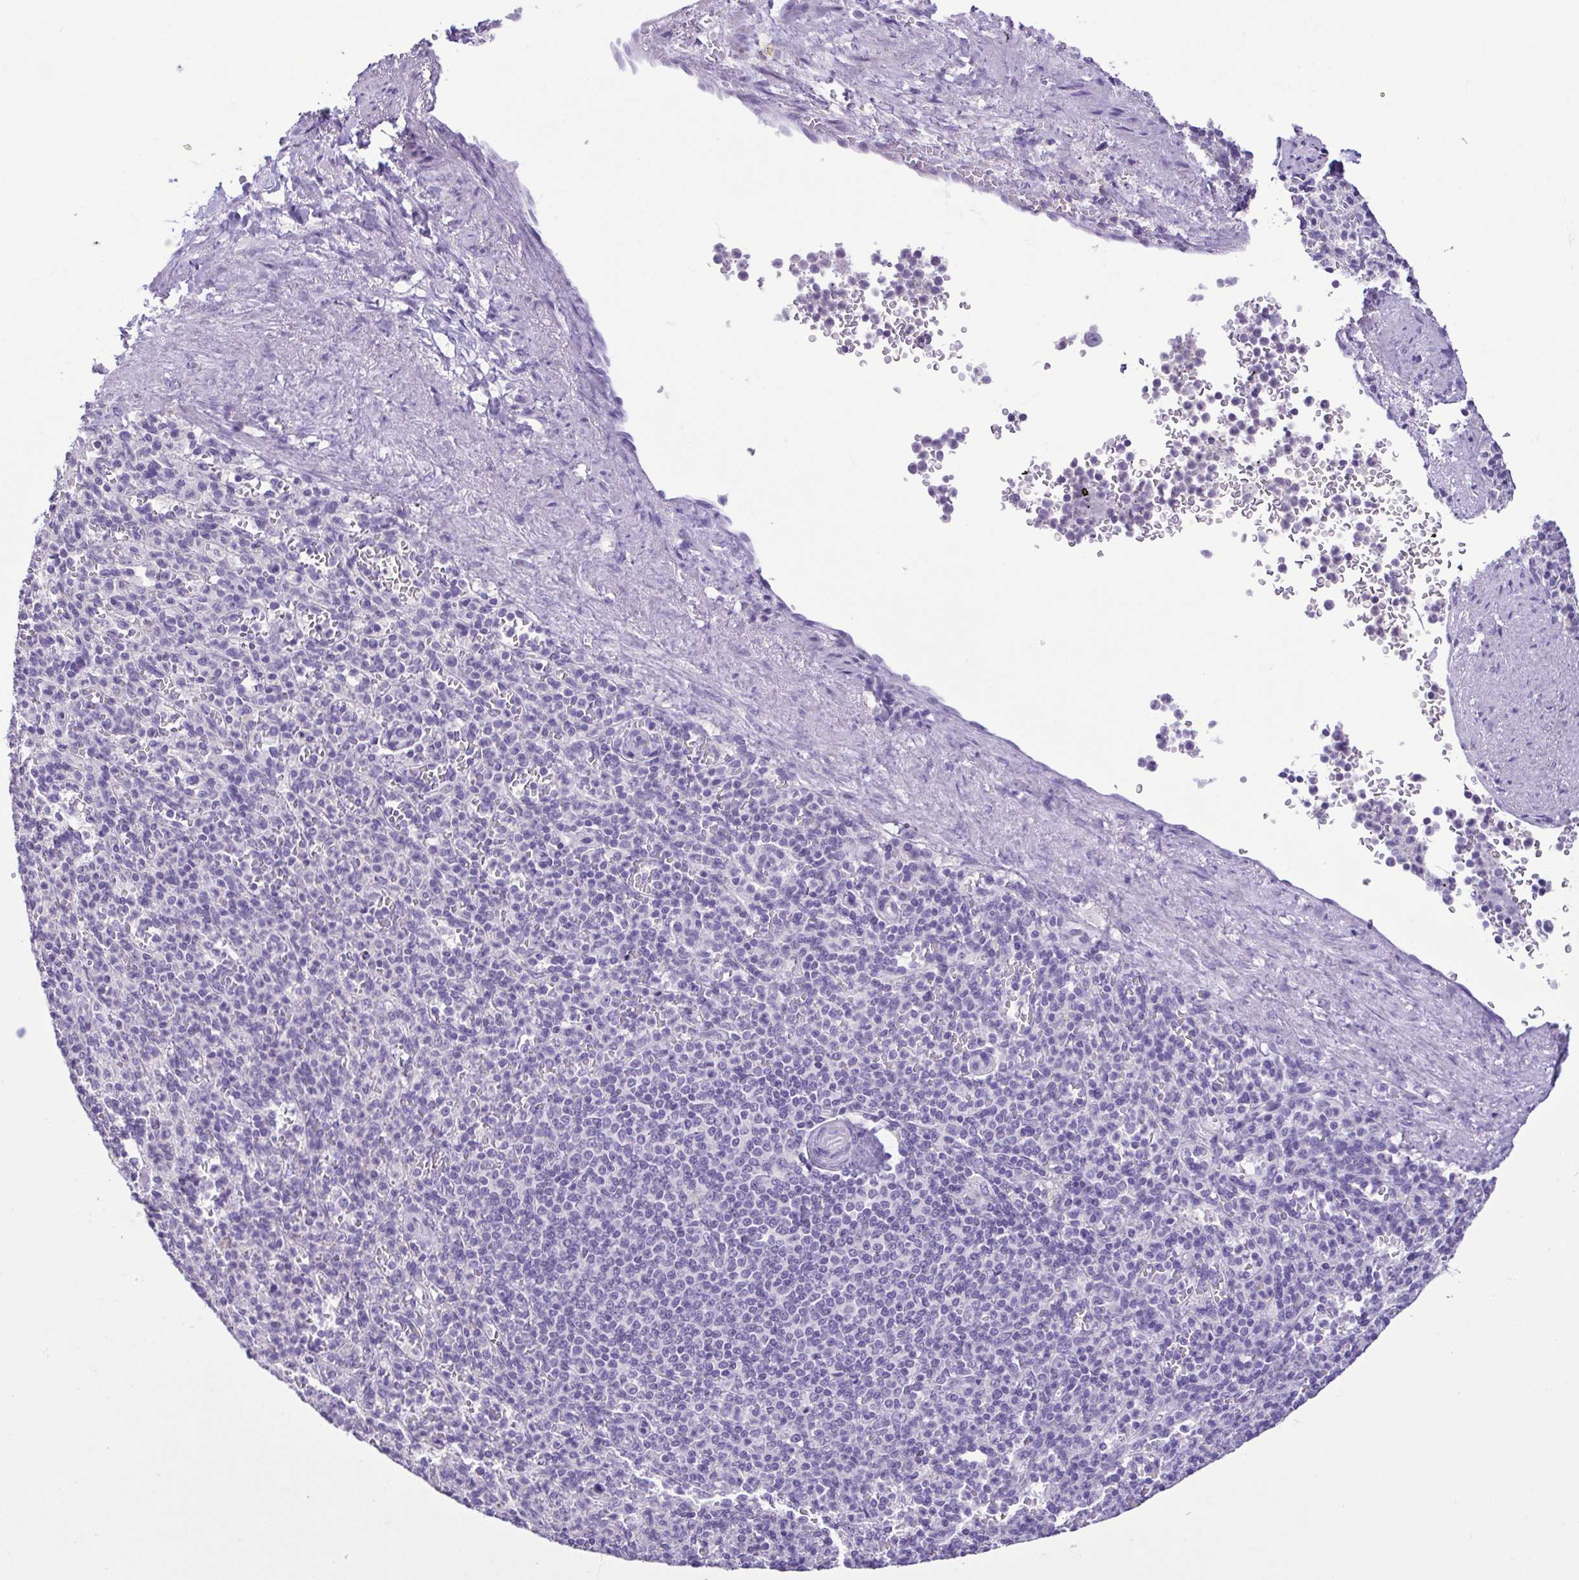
{"staining": {"intensity": "negative", "quantity": "none", "location": "none"}, "tissue": "spleen", "cell_type": "Cells in red pulp", "image_type": "normal", "snomed": [{"axis": "morphology", "description": "Normal tissue, NOS"}, {"axis": "topography", "description": "Spleen"}], "caption": "This is an immunohistochemistry micrograph of normal spleen. There is no expression in cells in red pulp.", "gene": "CBY2", "patient": {"sex": "female", "age": 74}}